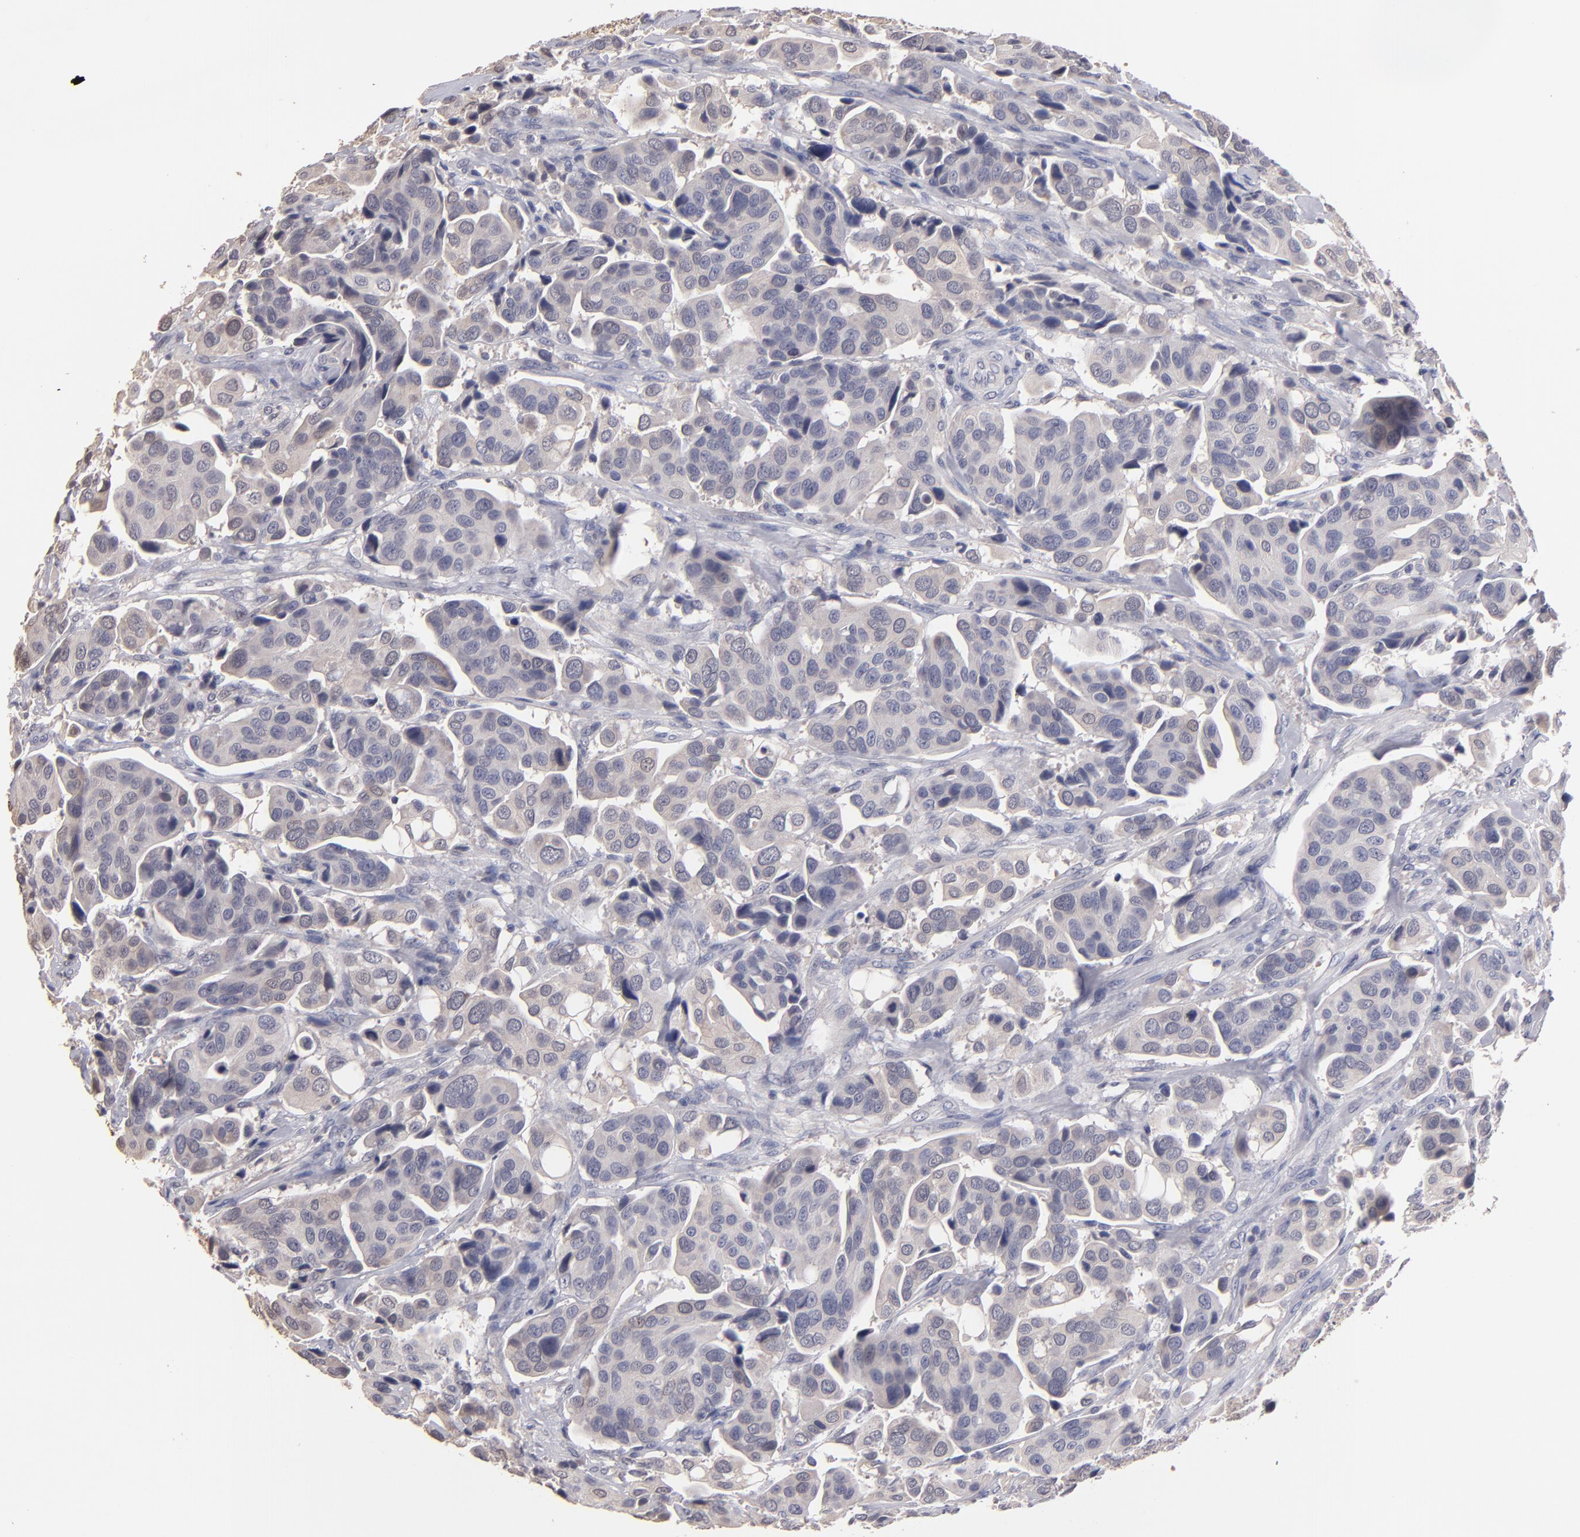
{"staining": {"intensity": "weak", "quantity": ">75%", "location": "cytoplasmic/membranous,nuclear"}, "tissue": "urothelial cancer", "cell_type": "Tumor cells", "image_type": "cancer", "snomed": [{"axis": "morphology", "description": "Adenocarcinoma, NOS"}, {"axis": "topography", "description": "Urinary bladder"}], "caption": "High-magnification brightfield microscopy of urothelial cancer stained with DAB (brown) and counterstained with hematoxylin (blue). tumor cells exhibit weak cytoplasmic/membranous and nuclear staining is seen in about>75% of cells. (Brightfield microscopy of DAB IHC at high magnification).", "gene": "S100A1", "patient": {"sex": "male", "age": 61}}